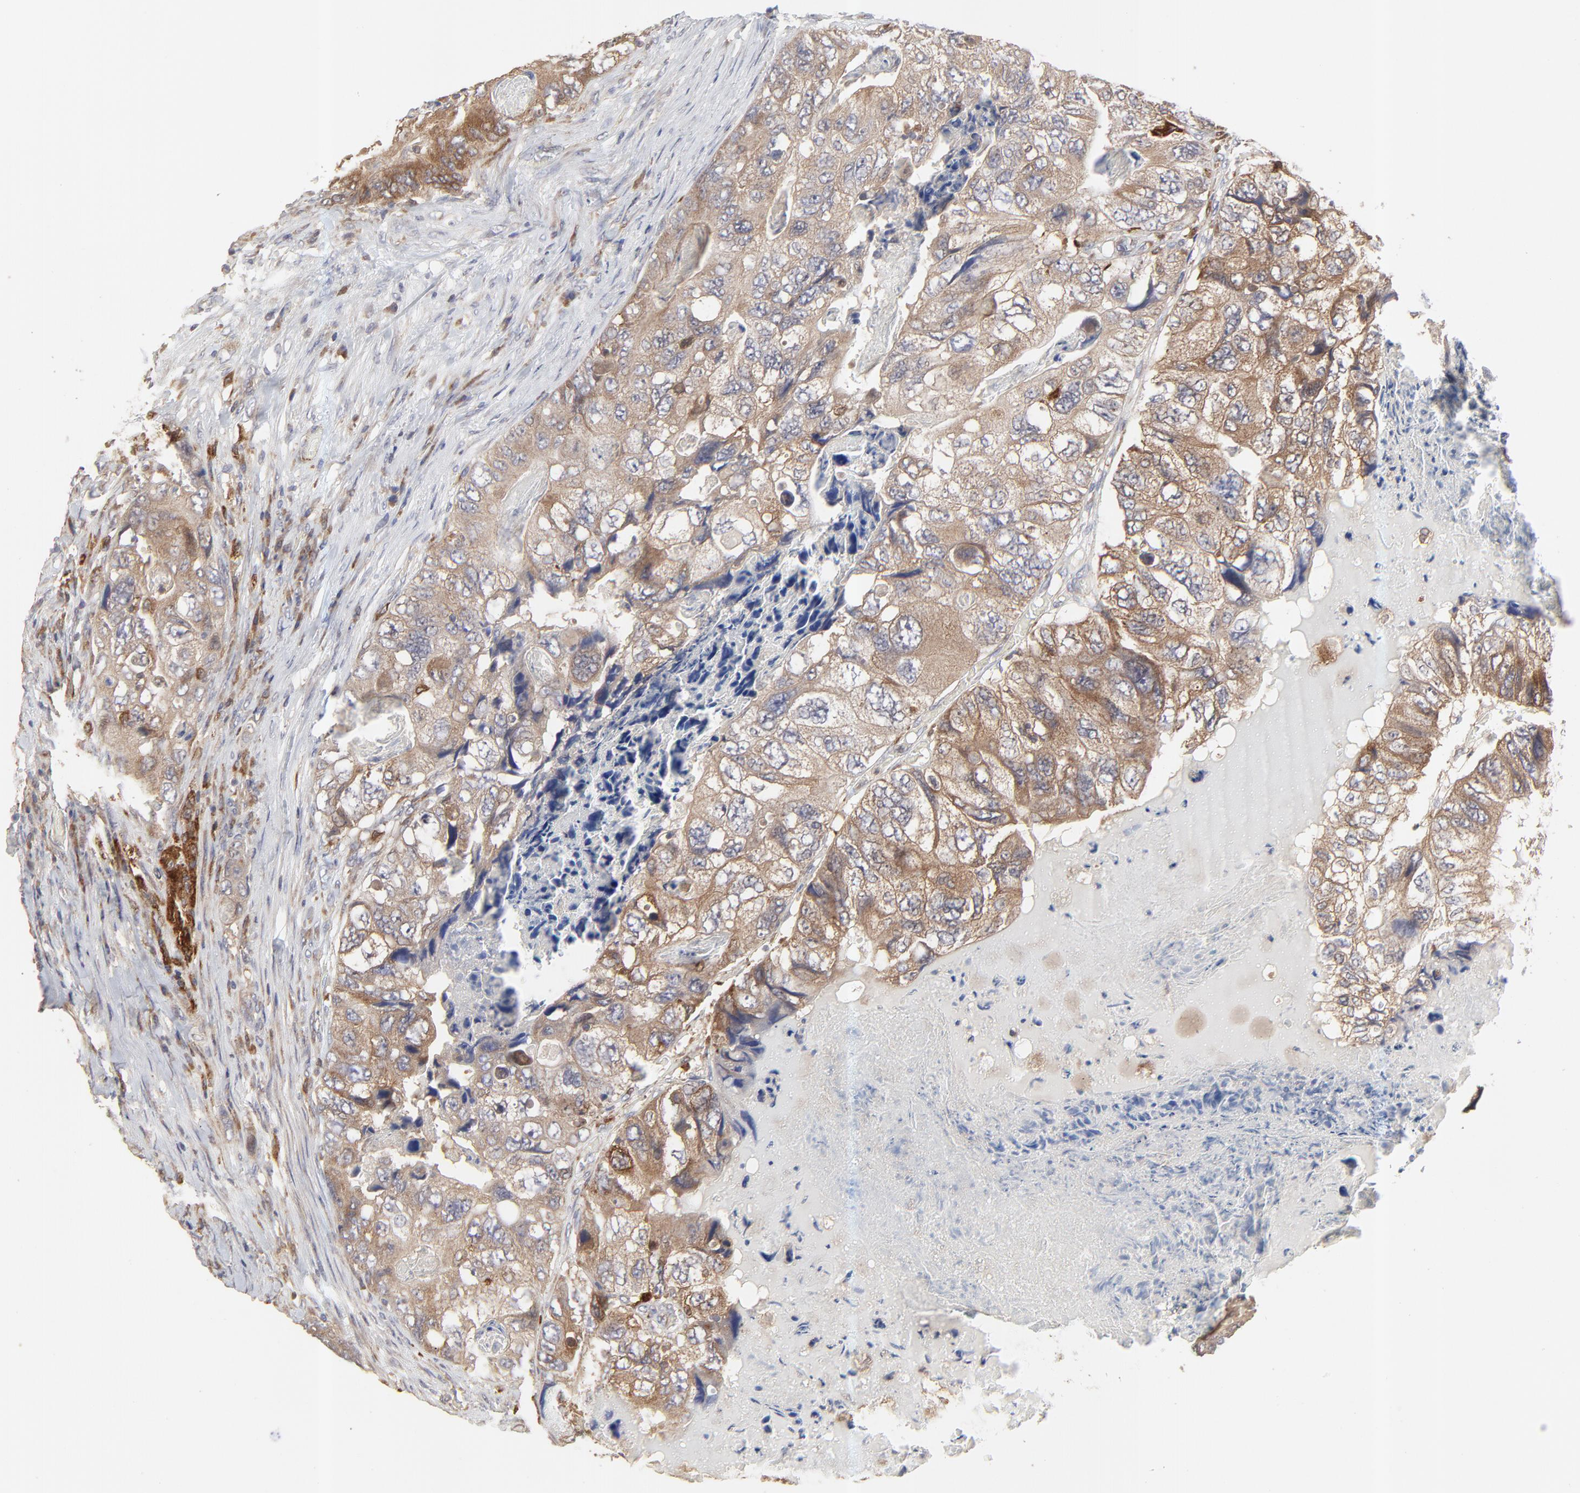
{"staining": {"intensity": "moderate", "quantity": ">75%", "location": "cytoplasmic/membranous"}, "tissue": "colorectal cancer", "cell_type": "Tumor cells", "image_type": "cancer", "snomed": [{"axis": "morphology", "description": "Adenocarcinoma, NOS"}, {"axis": "topography", "description": "Rectum"}], "caption": "Immunohistochemistry (IHC) micrograph of human adenocarcinoma (colorectal) stained for a protein (brown), which exhibits medium levels of moderate cytoplasmic/membranous staining in about >75% of tumor cells.", "gene": "RAB9A", "patient": {"sex": "female", "age": 82}}